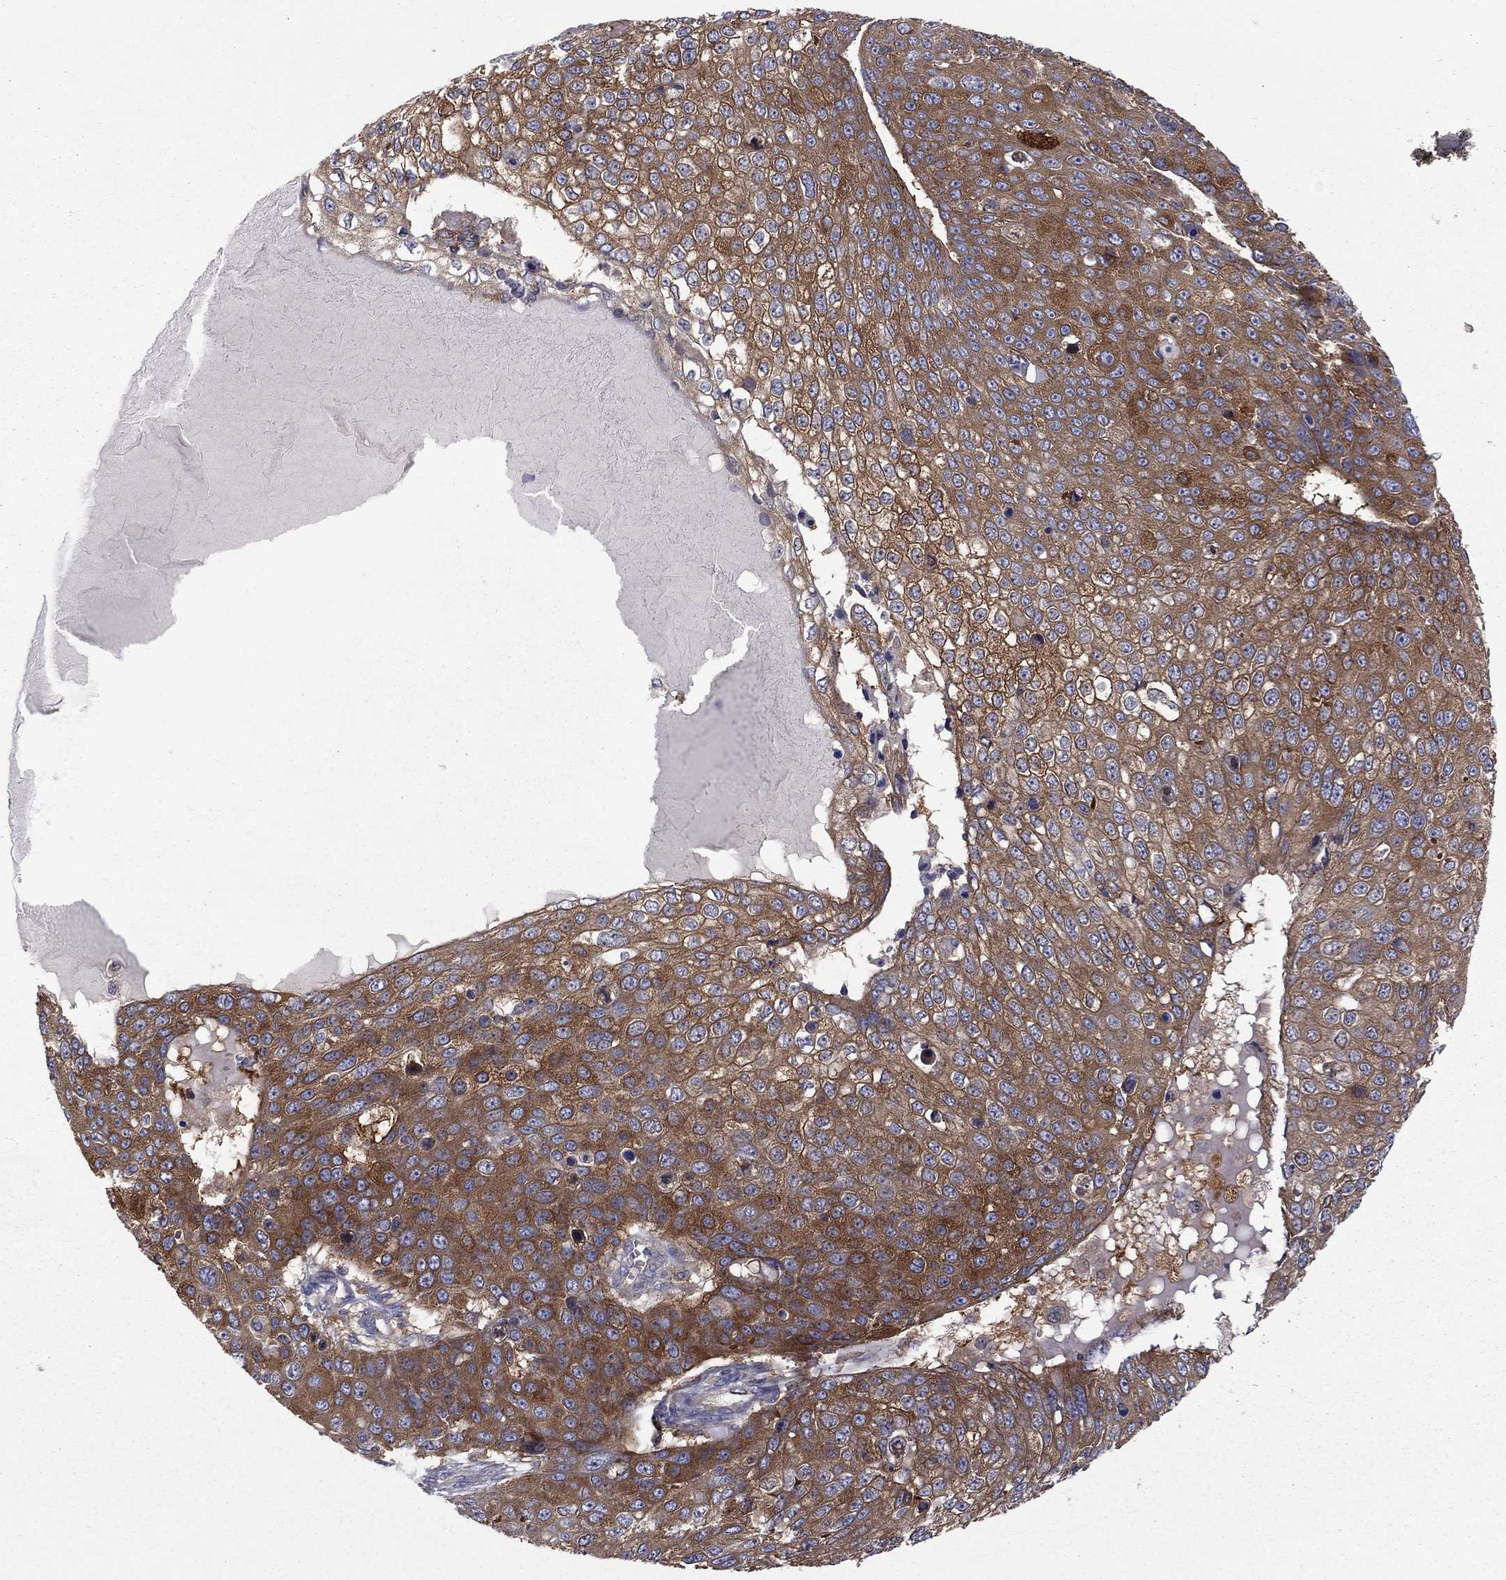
{"staining": {"intensity": "strong", "quantity": ">75%", "location": "cytoplasmic/membranous"}, "tissue": "skin cancer", "cell_type": "Tumor cells", "image_type": "cancer", "snomed": [{"axis": "morphology", "description": "Squamous cell carcinoma, NOS"}, {"axis": "topography", "description": "Skin"}], "caption": "A high-resolution photomicrograph shows immunohistochemistry (IHC) staining of skin cancer, which exhibits strong cytoplasmic/membranous positivity in about >75% of tumor cells.", "gene": "RNF123", "patient": {"sex": "male", "age": 71}}